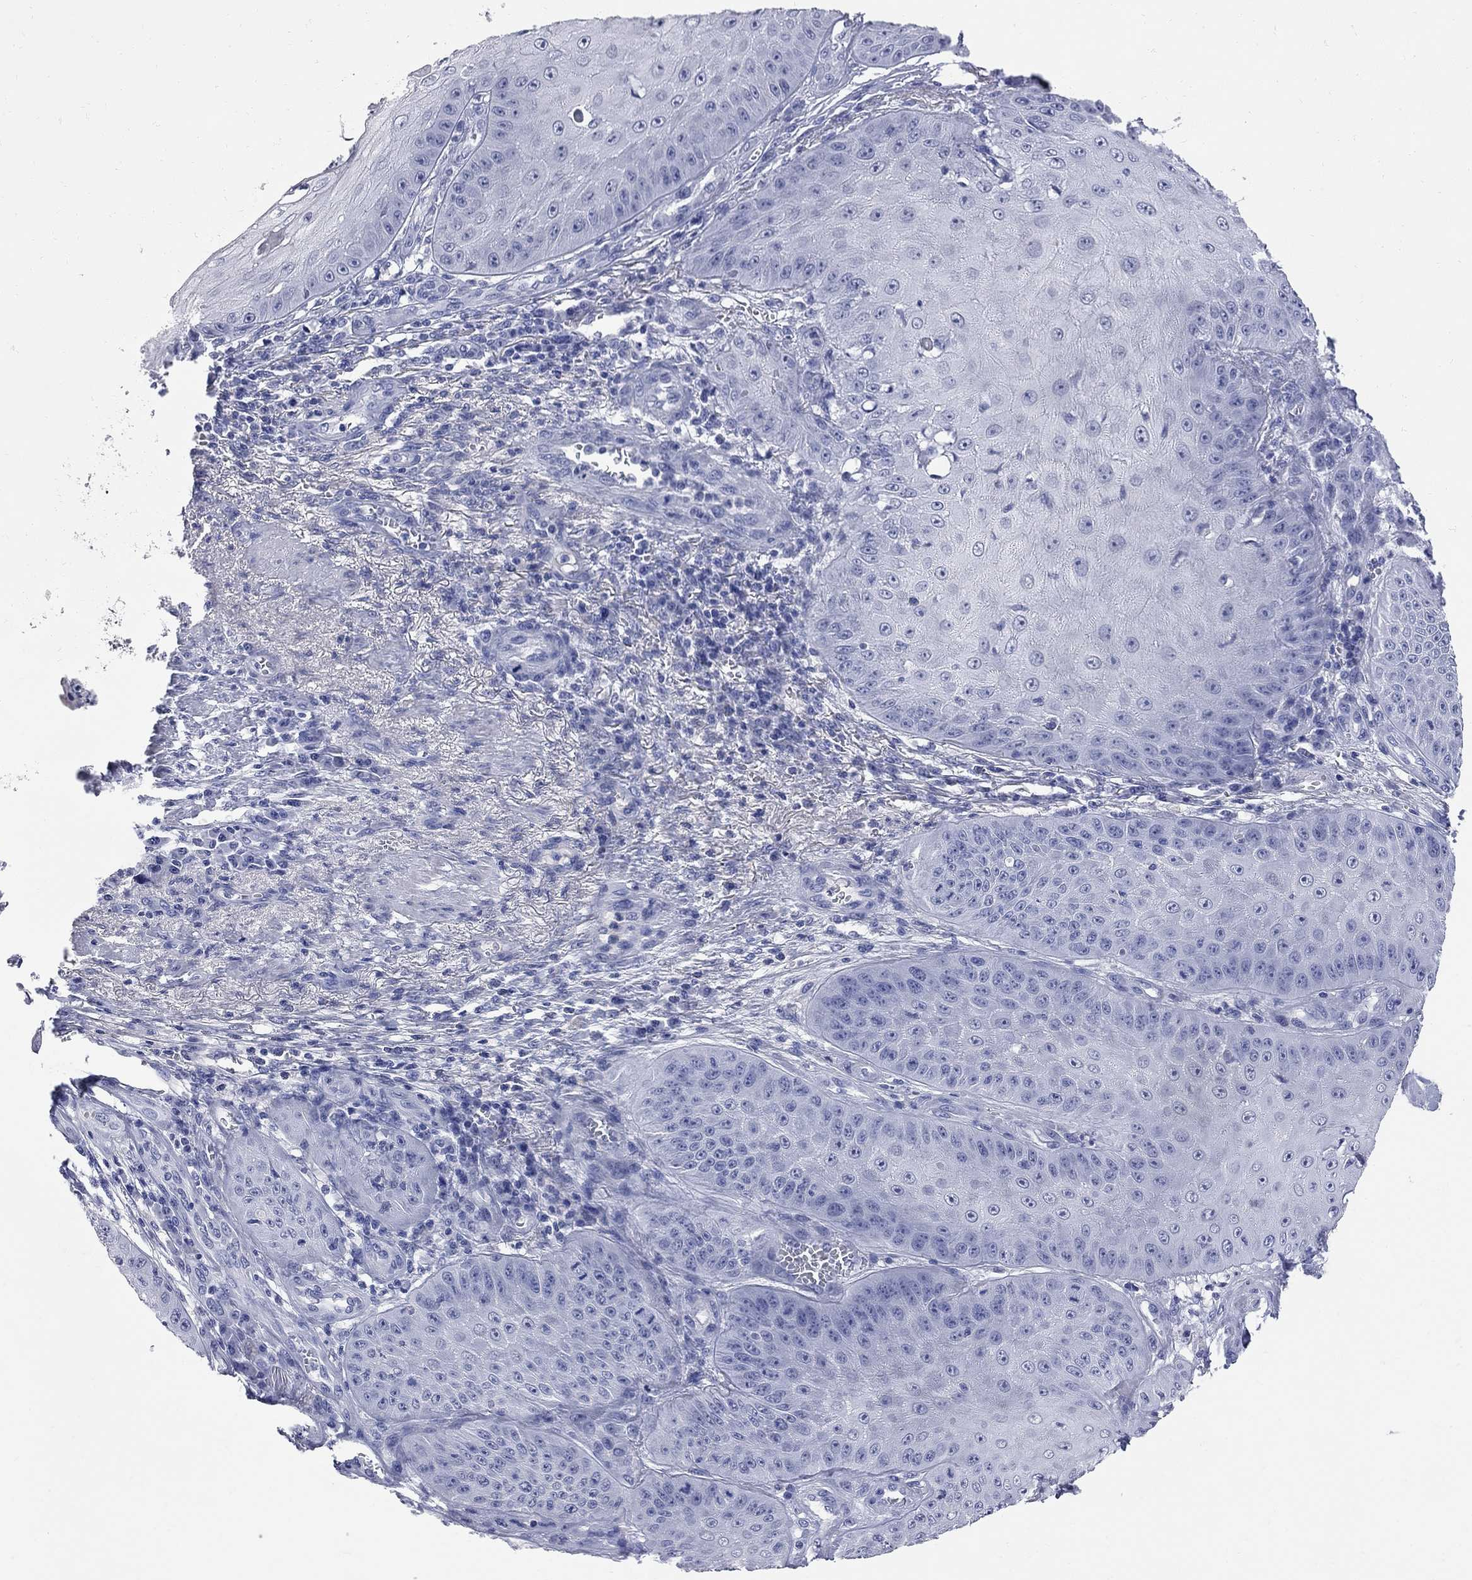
{"staining": {"intensity": "negative", "quantity": "none", "location": "none"}, "tissue": "skin cancer", "cell_type": "Tumor cells", "image_type": "cancer", "snomed": [{"axis": "morphology", "description": "Squamous cell carcinoma, NOS"}, {"axis": "topography", "description": "Skin"}], "caption": "High magnification brightfield microscopy of skin squamous cell carcinoma stained with DAB (brown) and counterstained with hematoxylin (blue): tumor cells show no significant positivity. Brightfield microscopy of immunohistochemistry (IHC) stained with DAB (3,3'-diaminobenzidine) (brown) and hematoxylin (blue), captured at high magnification.", "gene": "FAM221B", "patient": {"sex": "male", "age": 70}}